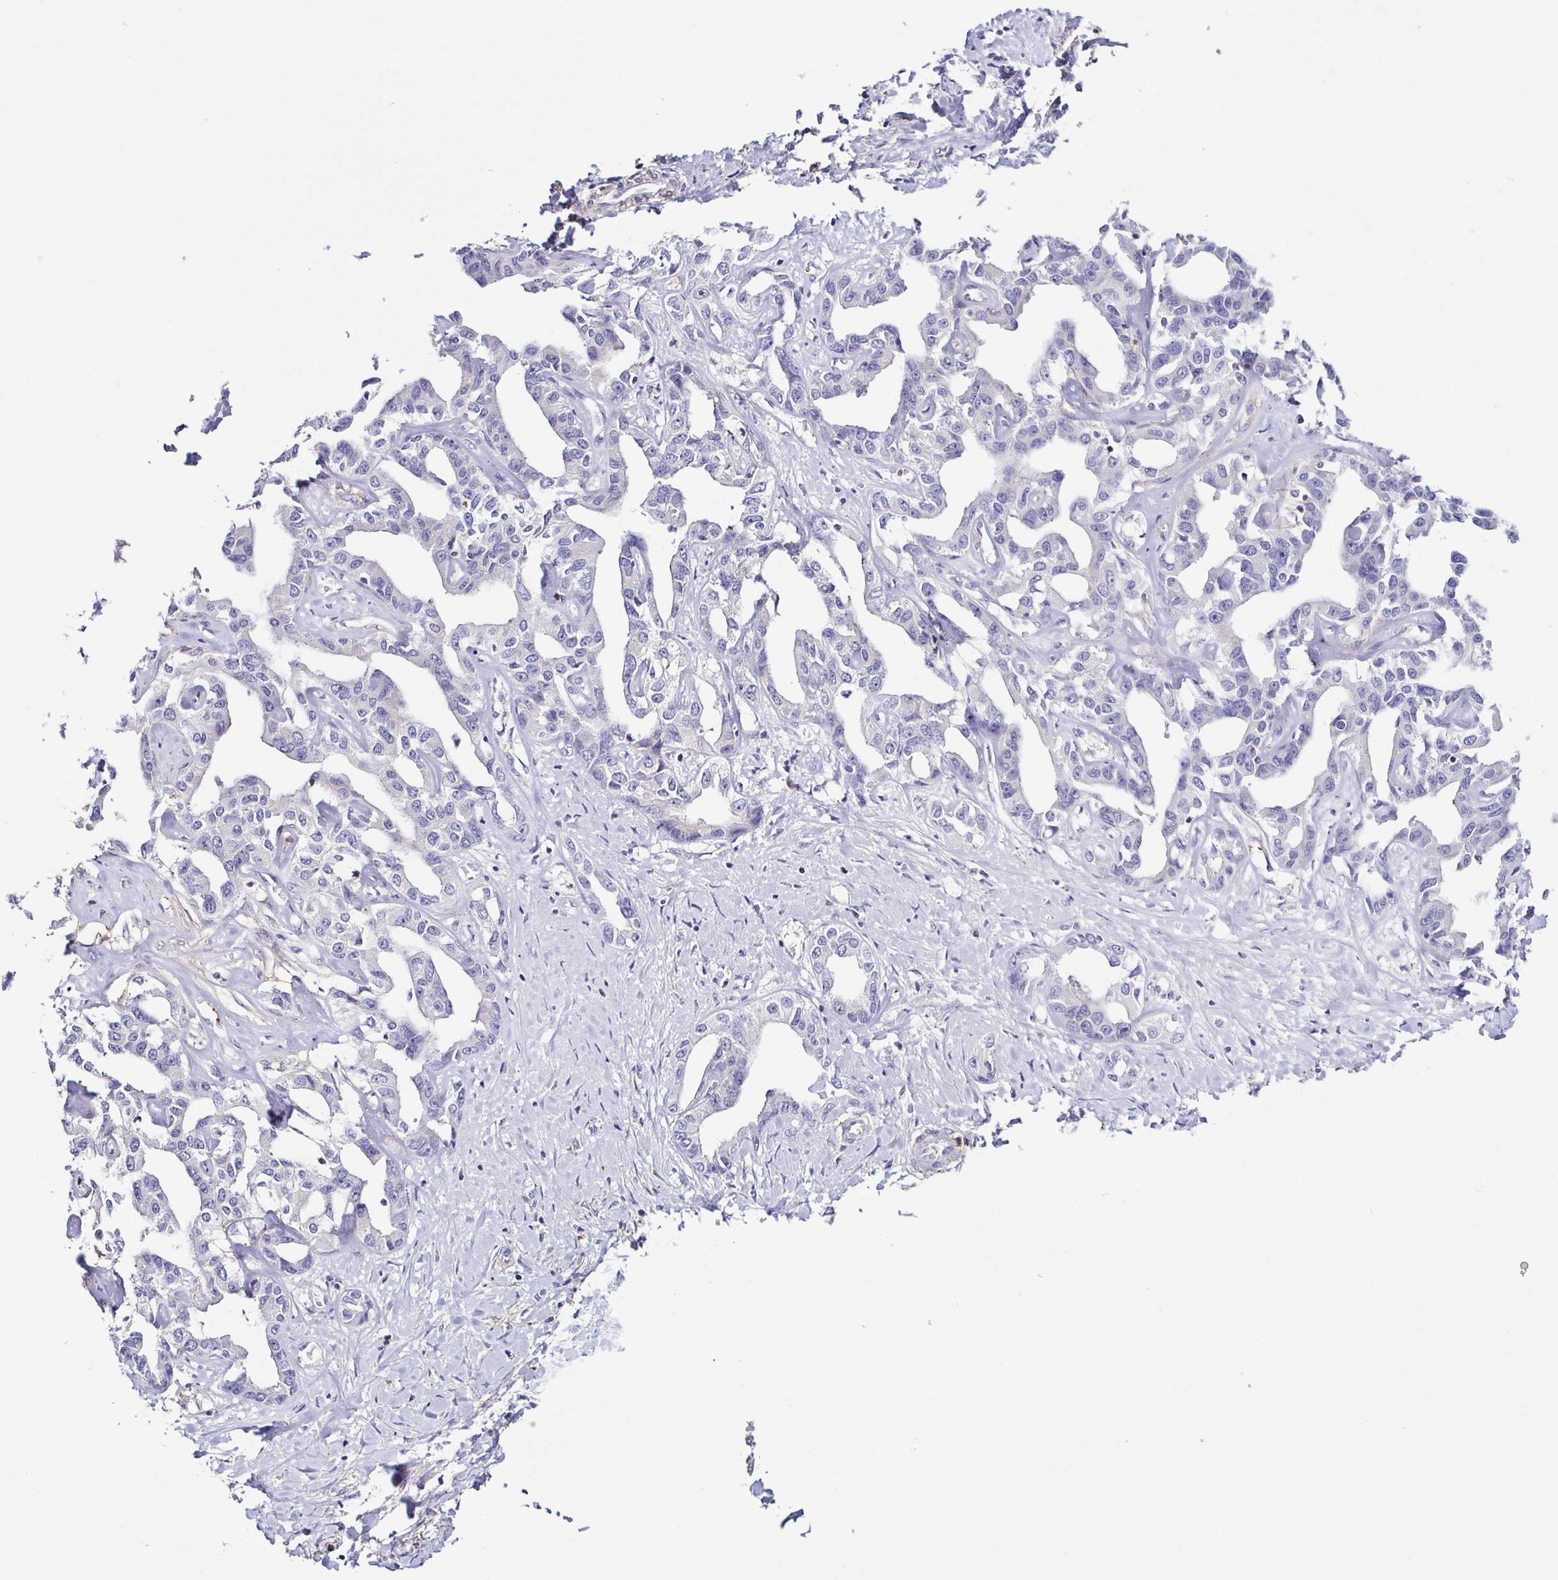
{"staining": {"intensity": "negative", "quantity": "none", "location": "none"}, "tissue": "liver cancer", "cell_type": "Tumor cells", "image_type": "cancer", "snomed": [{"axis": "morphology", "description": "Cholangiocarcinoma"}, {"axis": "topography", "description": "Liver"}], "caption": "High power microscopy photomicrograph of an immunohistochemistry (IHC) image of liver cancer (cholangiocarcinoma), revealing no significant expression in tumor cells.", "gene": "TNNT2", "patient": {"sex": "male", "age": 59}}